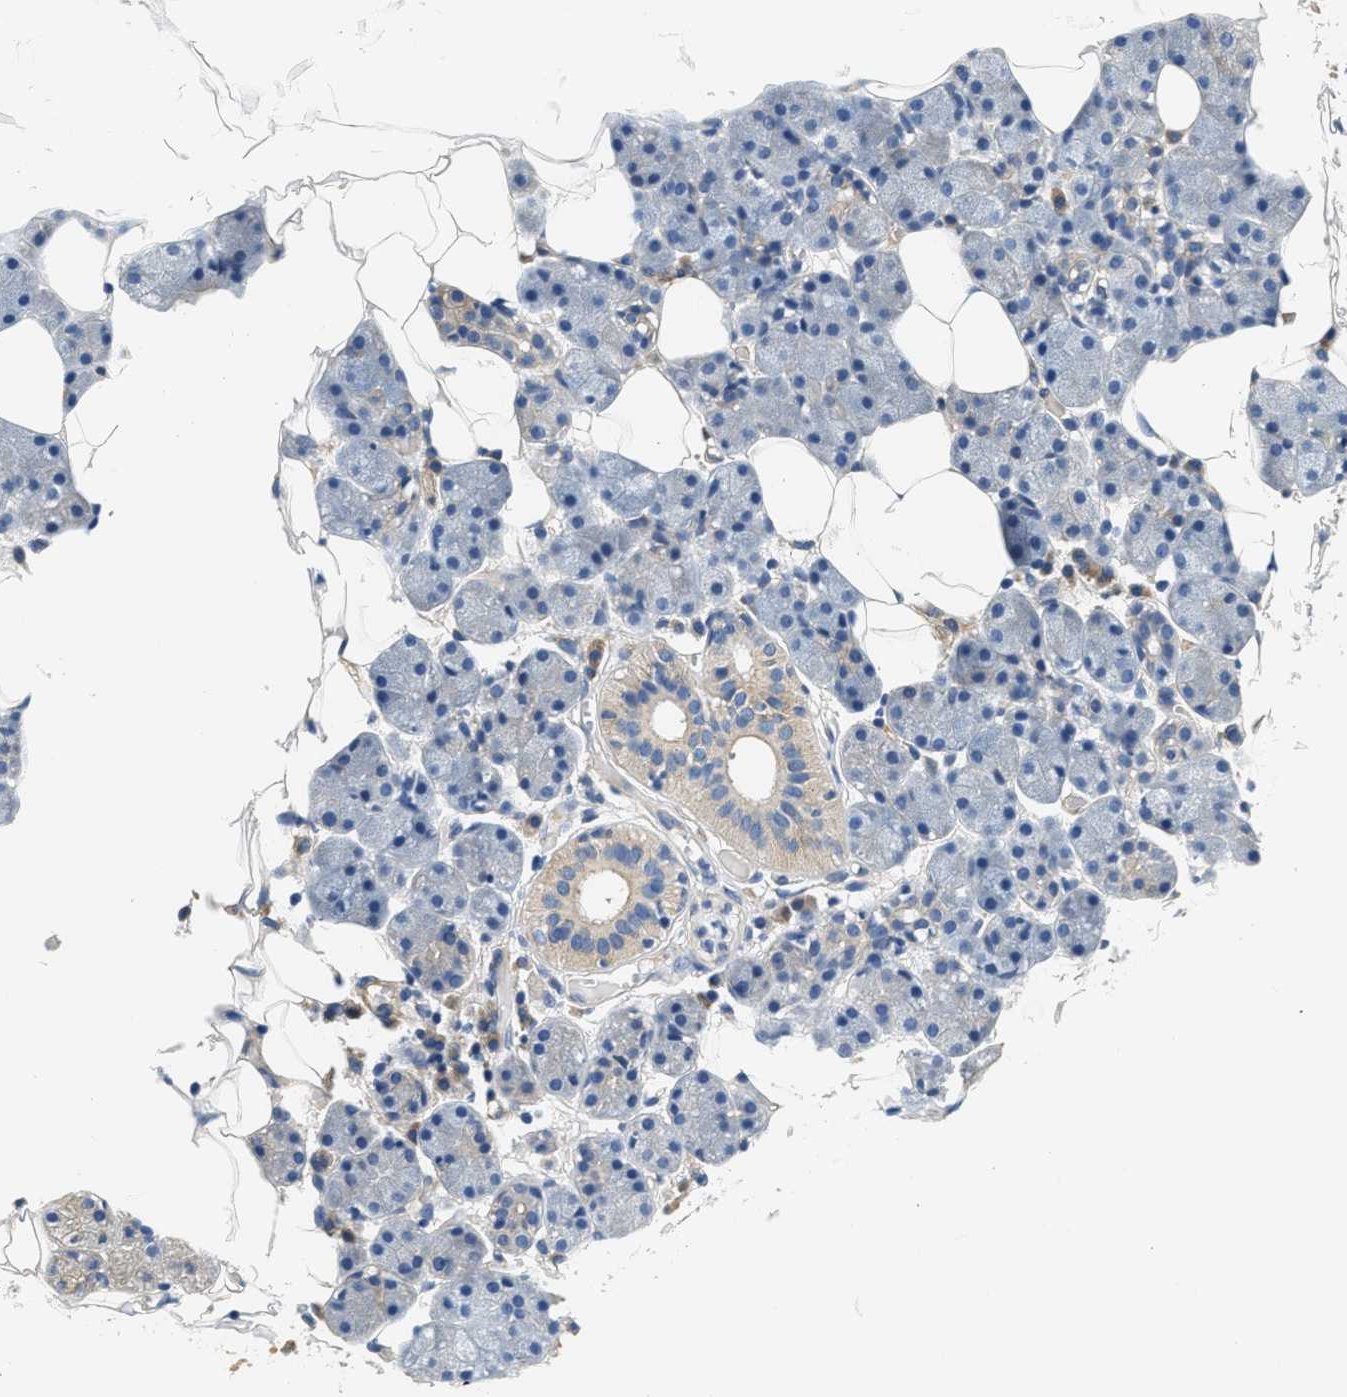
{"staining": {"intensity": "weak", "quantity": "25%-75%", "location": "cytoplasmic/membranous"}, "tissue": "salivary gland", "cell_type": "Glandular cells", "image_type": "normal", "snomed": [{"axis": "morphology", "description": "Normal tissue, NOS"}, {"axis": "topography", "description": "Salivary gland"}], "caption": "Salivary gland stained with DAB (3,3'-diaminobenzidine) IHC exhibits low levels of weak cytoplasmic/membranous positivity in approximately 25%-75% of glandular cells.", "gene": "CSDE1", "patient": {"sex": "female", "age": 33}}